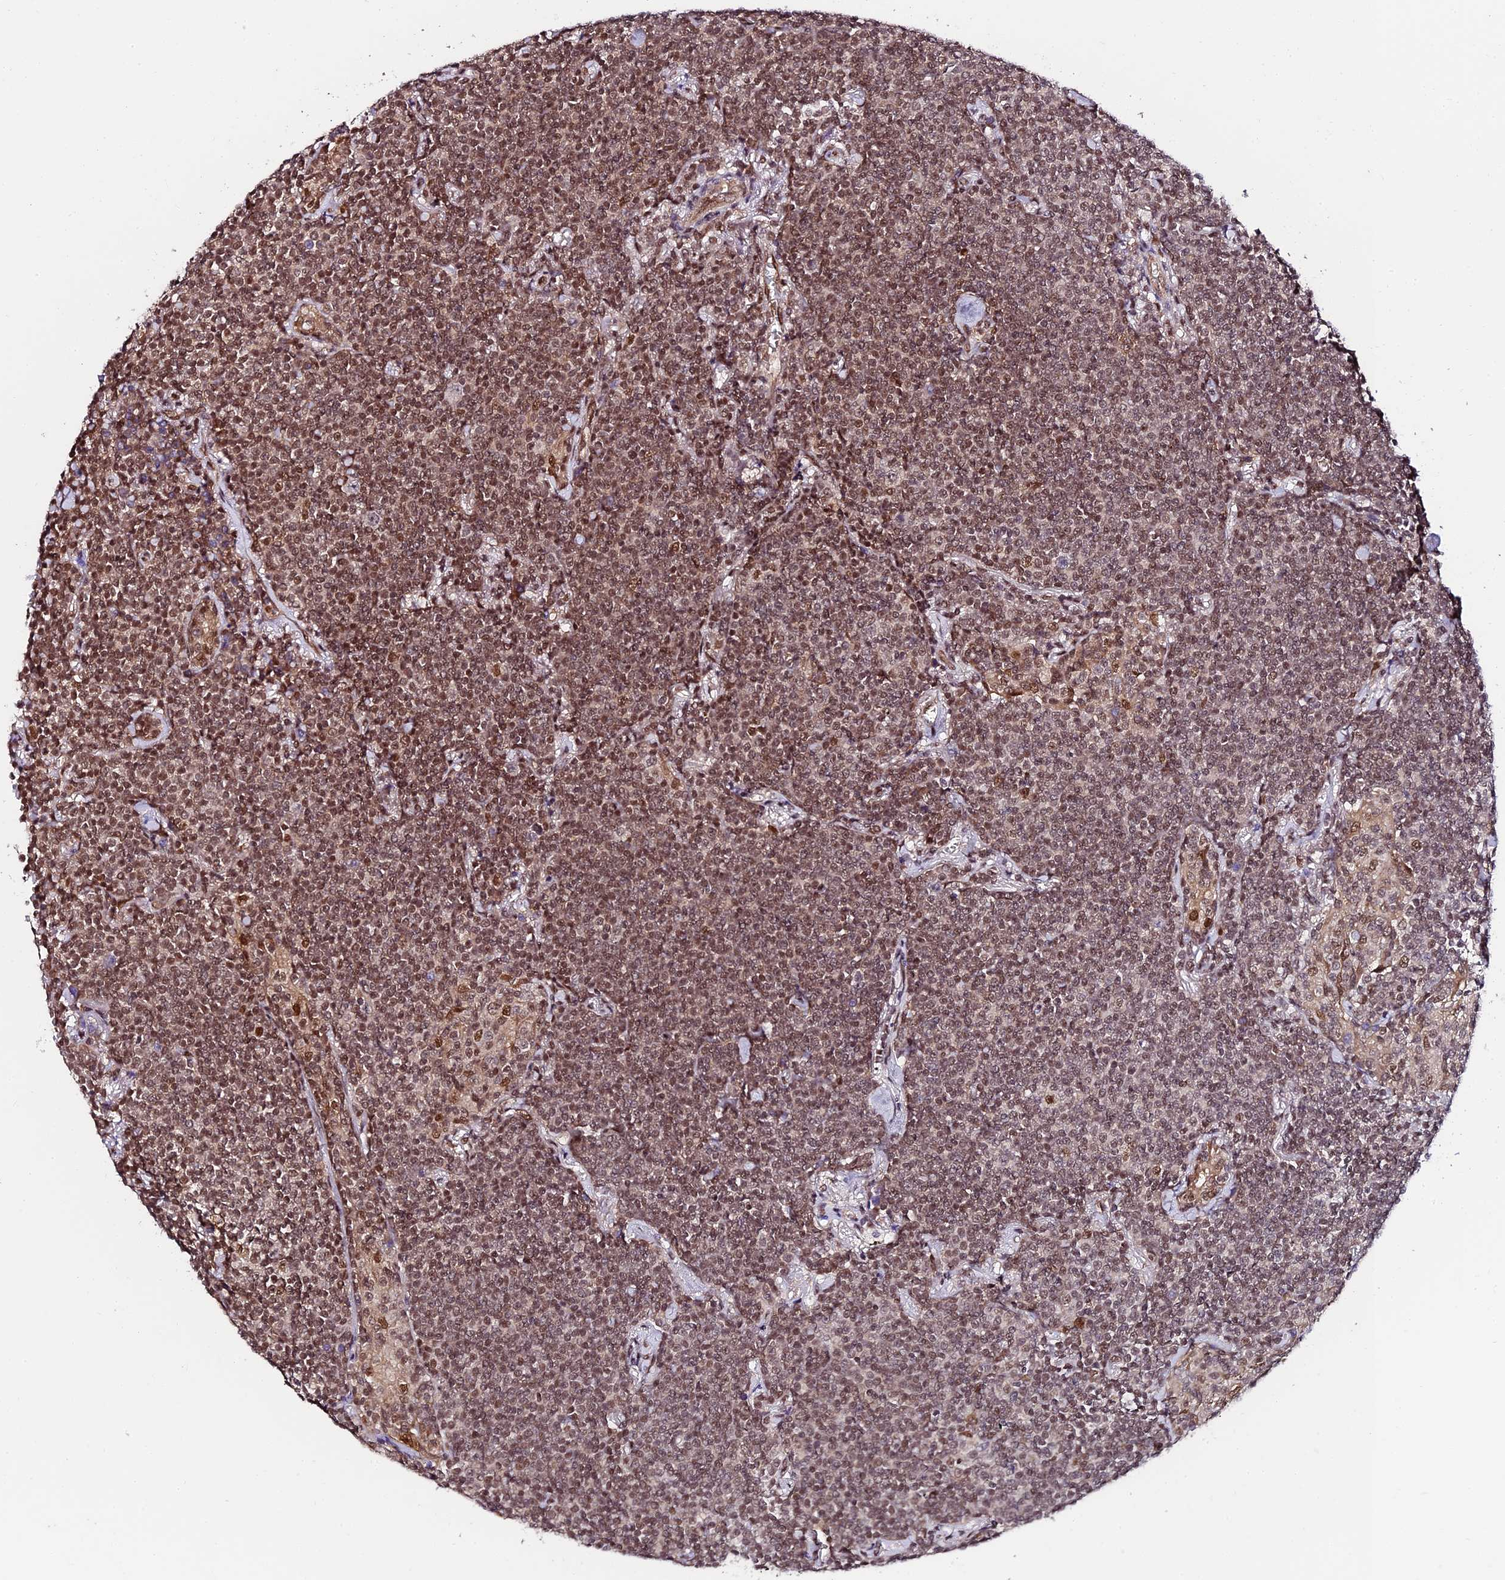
{"staining": {"intensity": "moderate", "quantity": ">75%", "location": "nuclear"}, "tissue": "lymphoma", "cell_type": "Tumor cells", "image_type": "cancer", "snomed": [{"axis": "morphology", "description": "Malignant lymphoma, non-Hodgkin's type, Low grade"}, {"axis": "topography", "description": "Lung"}], "caption": "A brown stain shows moderate nuclear expression of a protein in human lymphoma tumor cells.", "gene": "TRIM22", "patient": {"sex": "female", "age": 71}}